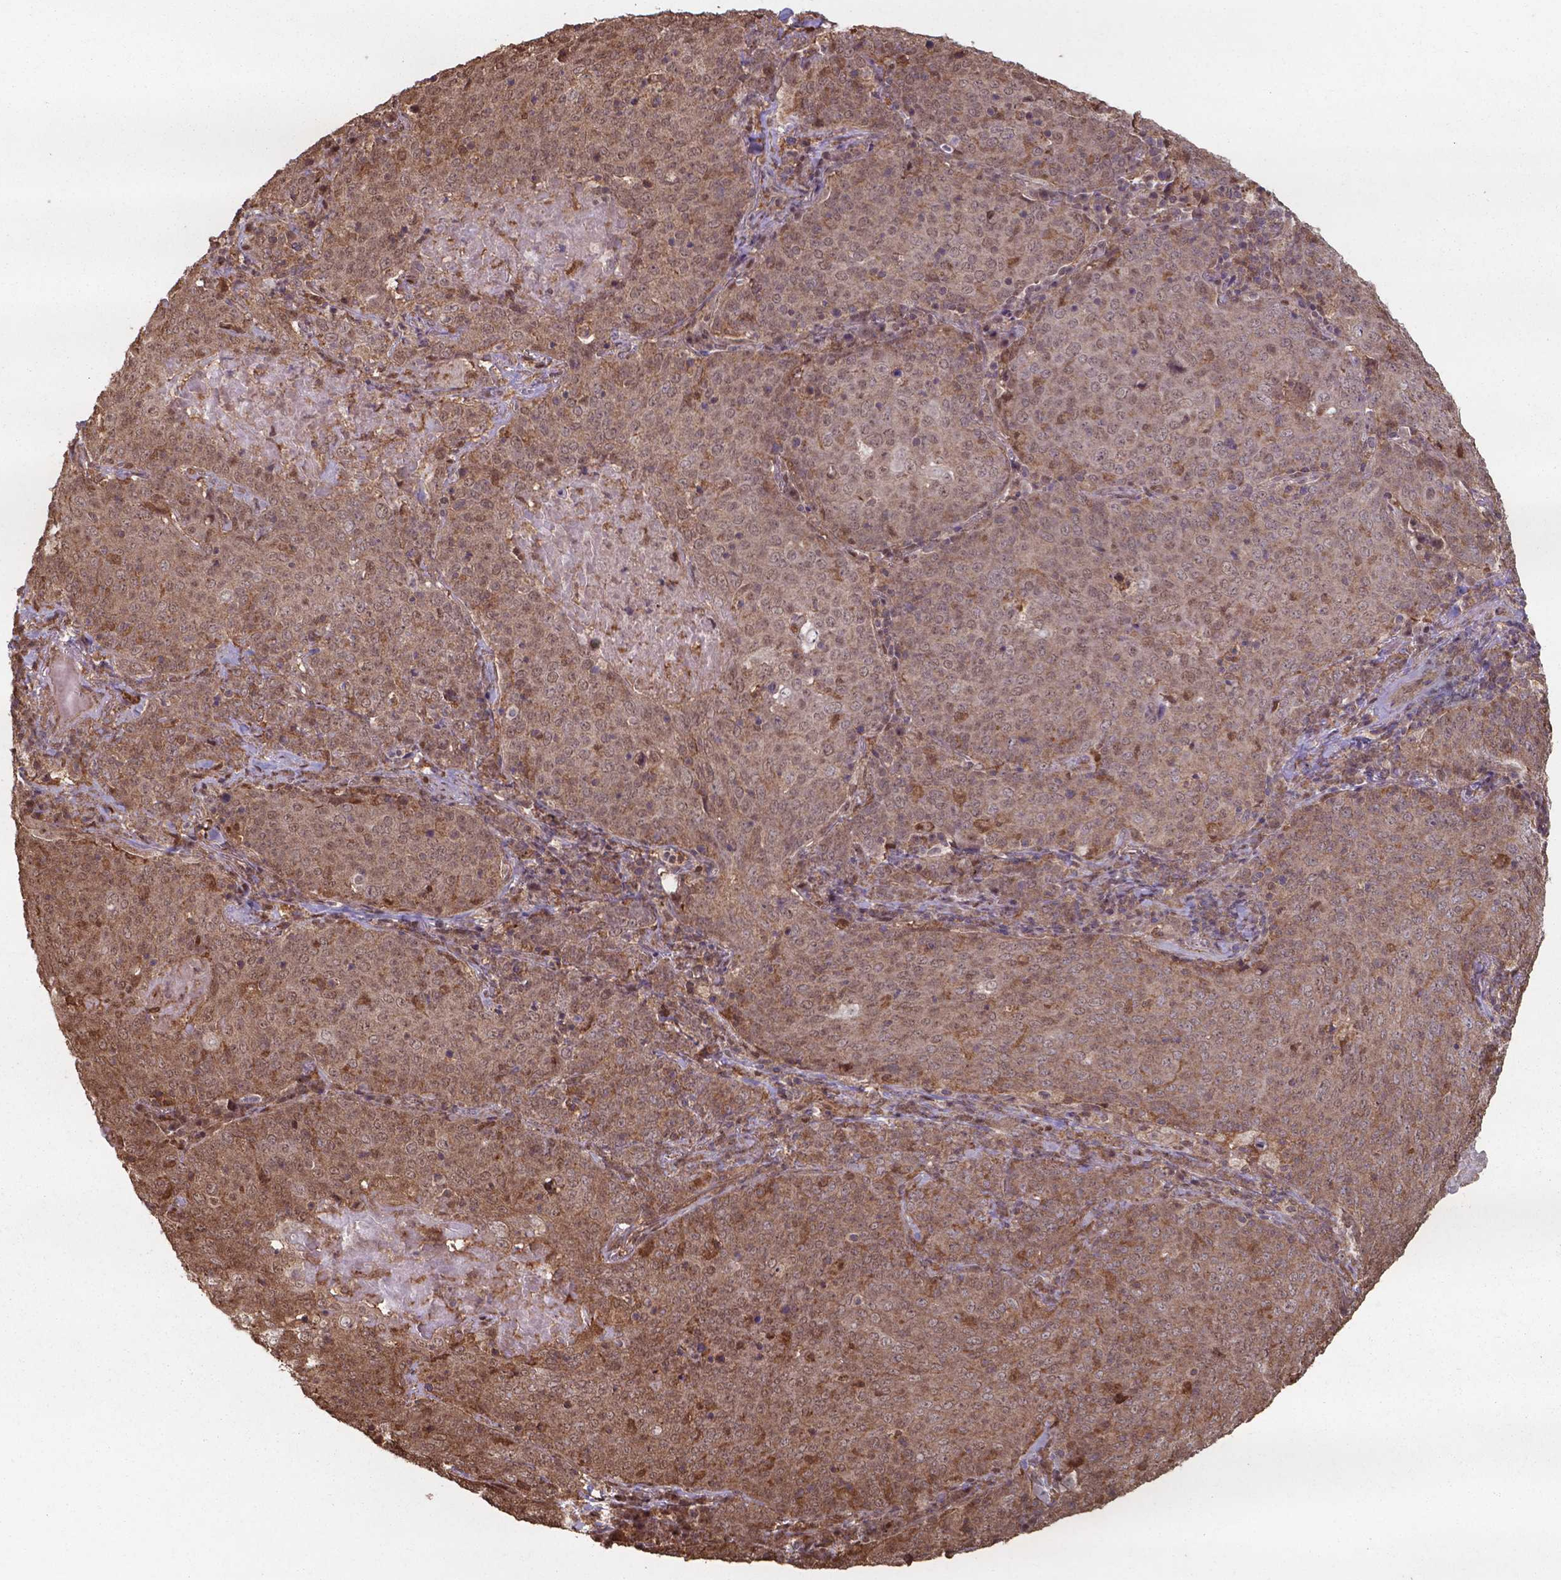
{"staining": {"intensity": "moderate", "quantity": ">75%", "location": "cytoplasmic/membranous,nuclear"}, "tissue": "lung cancer", "cell_type": "Tumor cells", "image_type": "cancer", "snomed": [{"axis": "morphology", "description": "Squamous cell carcinoma, NOS"}, {"axis": "topography", "description": "Lung"}], "caption": "A brown stain labels moderate cytoplasmic/membranous and nuclear positivity of a protein in lung cancer tumor cells. The protein is stained brown, and the nuclei are stained in blue (DAB IHC with brightfield microscopy, high magnification).", "gene": "CHP2", "patient": {"sex": "male", "age": 82}}